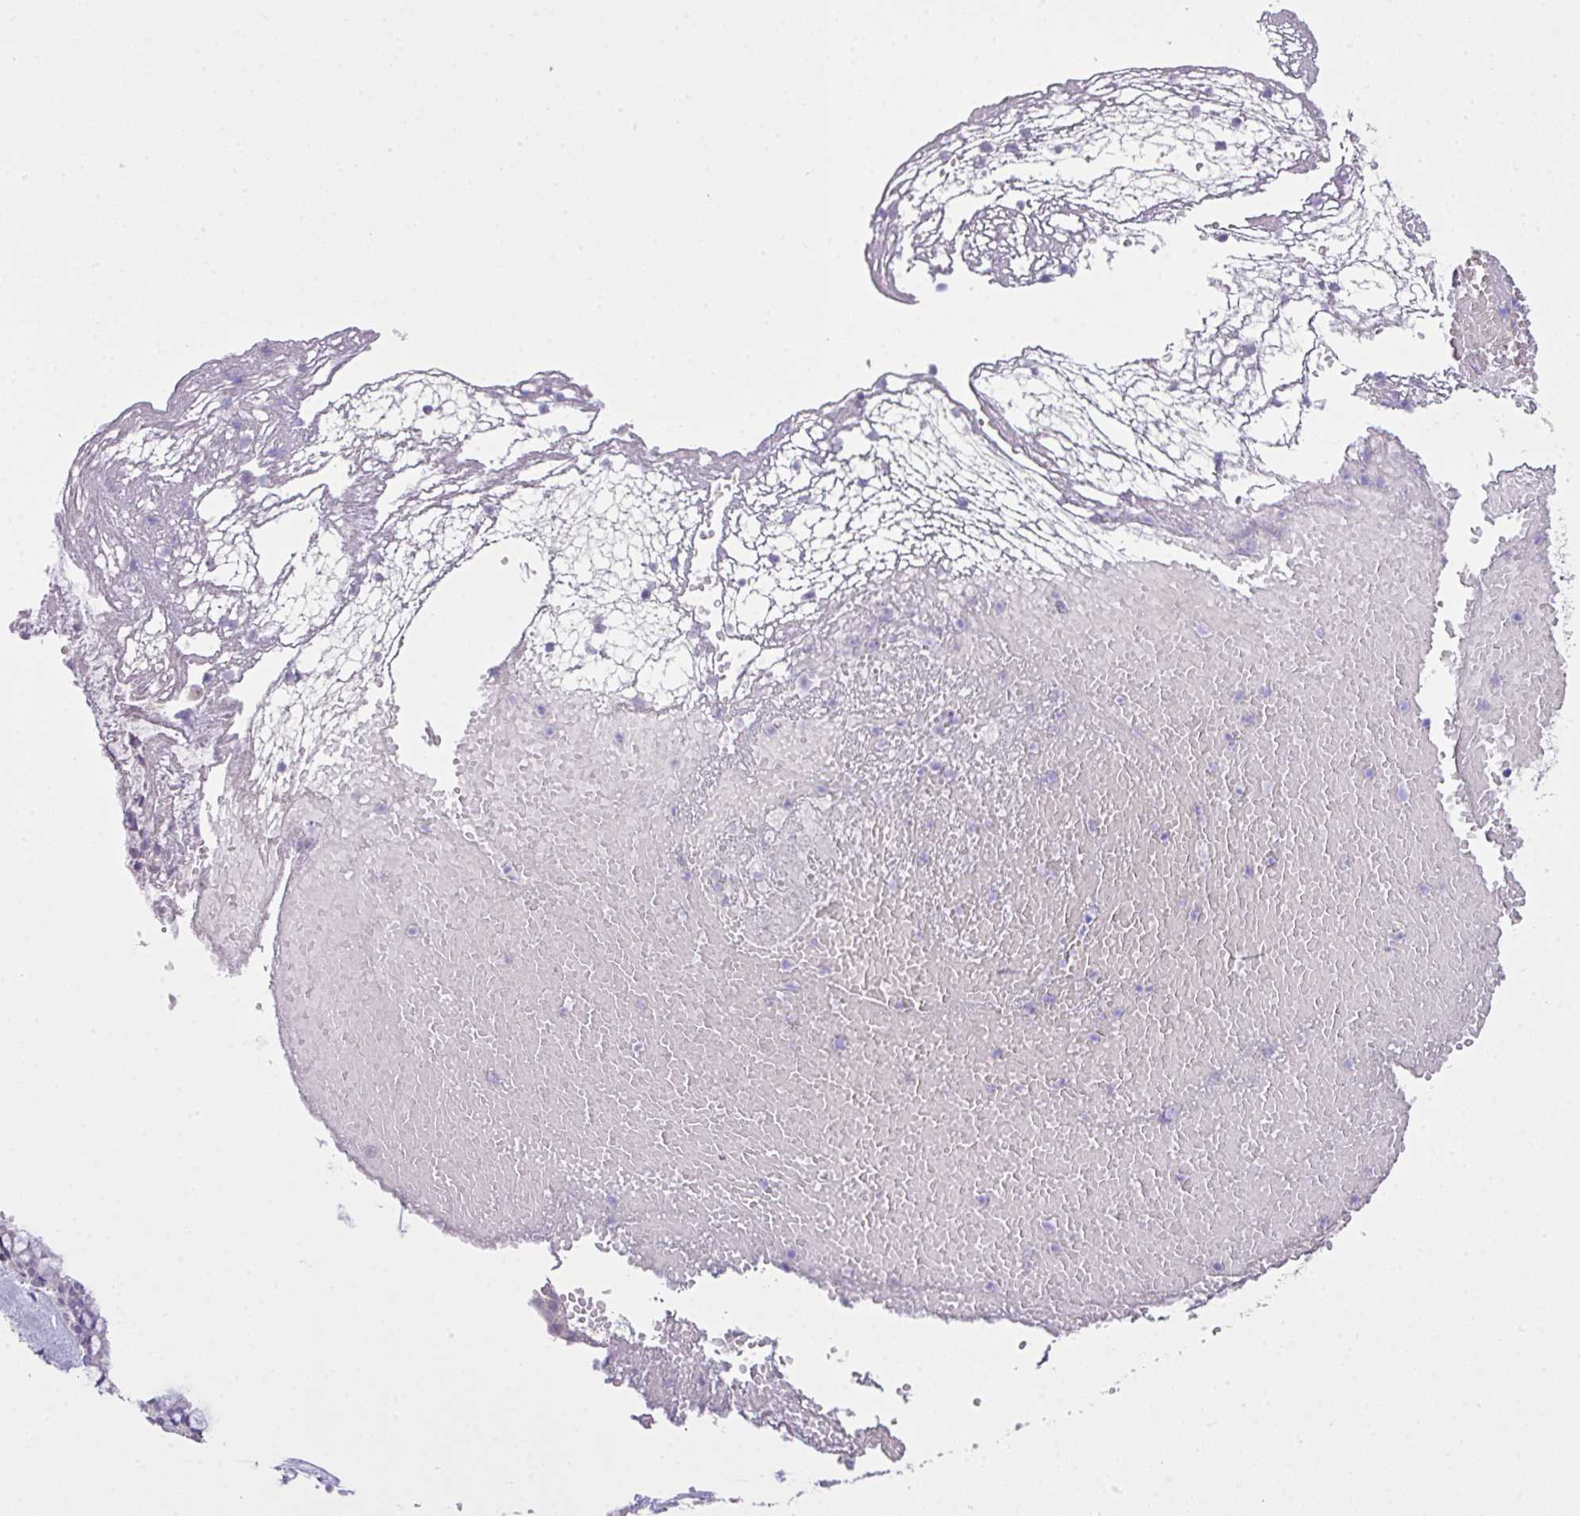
{"staining": {"intensity": "negative", "quantity": "none", "location": "none"}, "tissue": "nasopharynx", "cell_type": "Respiratory epithelial cells", "image_type": "normal", "snomed": [{"axis": "morphology", "description": "Normal tissue, NOS"}, {"axis": "topography", "description": "Nasopharynx"}], "caption": "This is an immunohistochemistry (IHC) histopathology image of normal human nasopharynx. There is no expression in respiratory epithelial cells.", "gene": "OR6C6", "patient": {"sex": "male", "age": 65}}